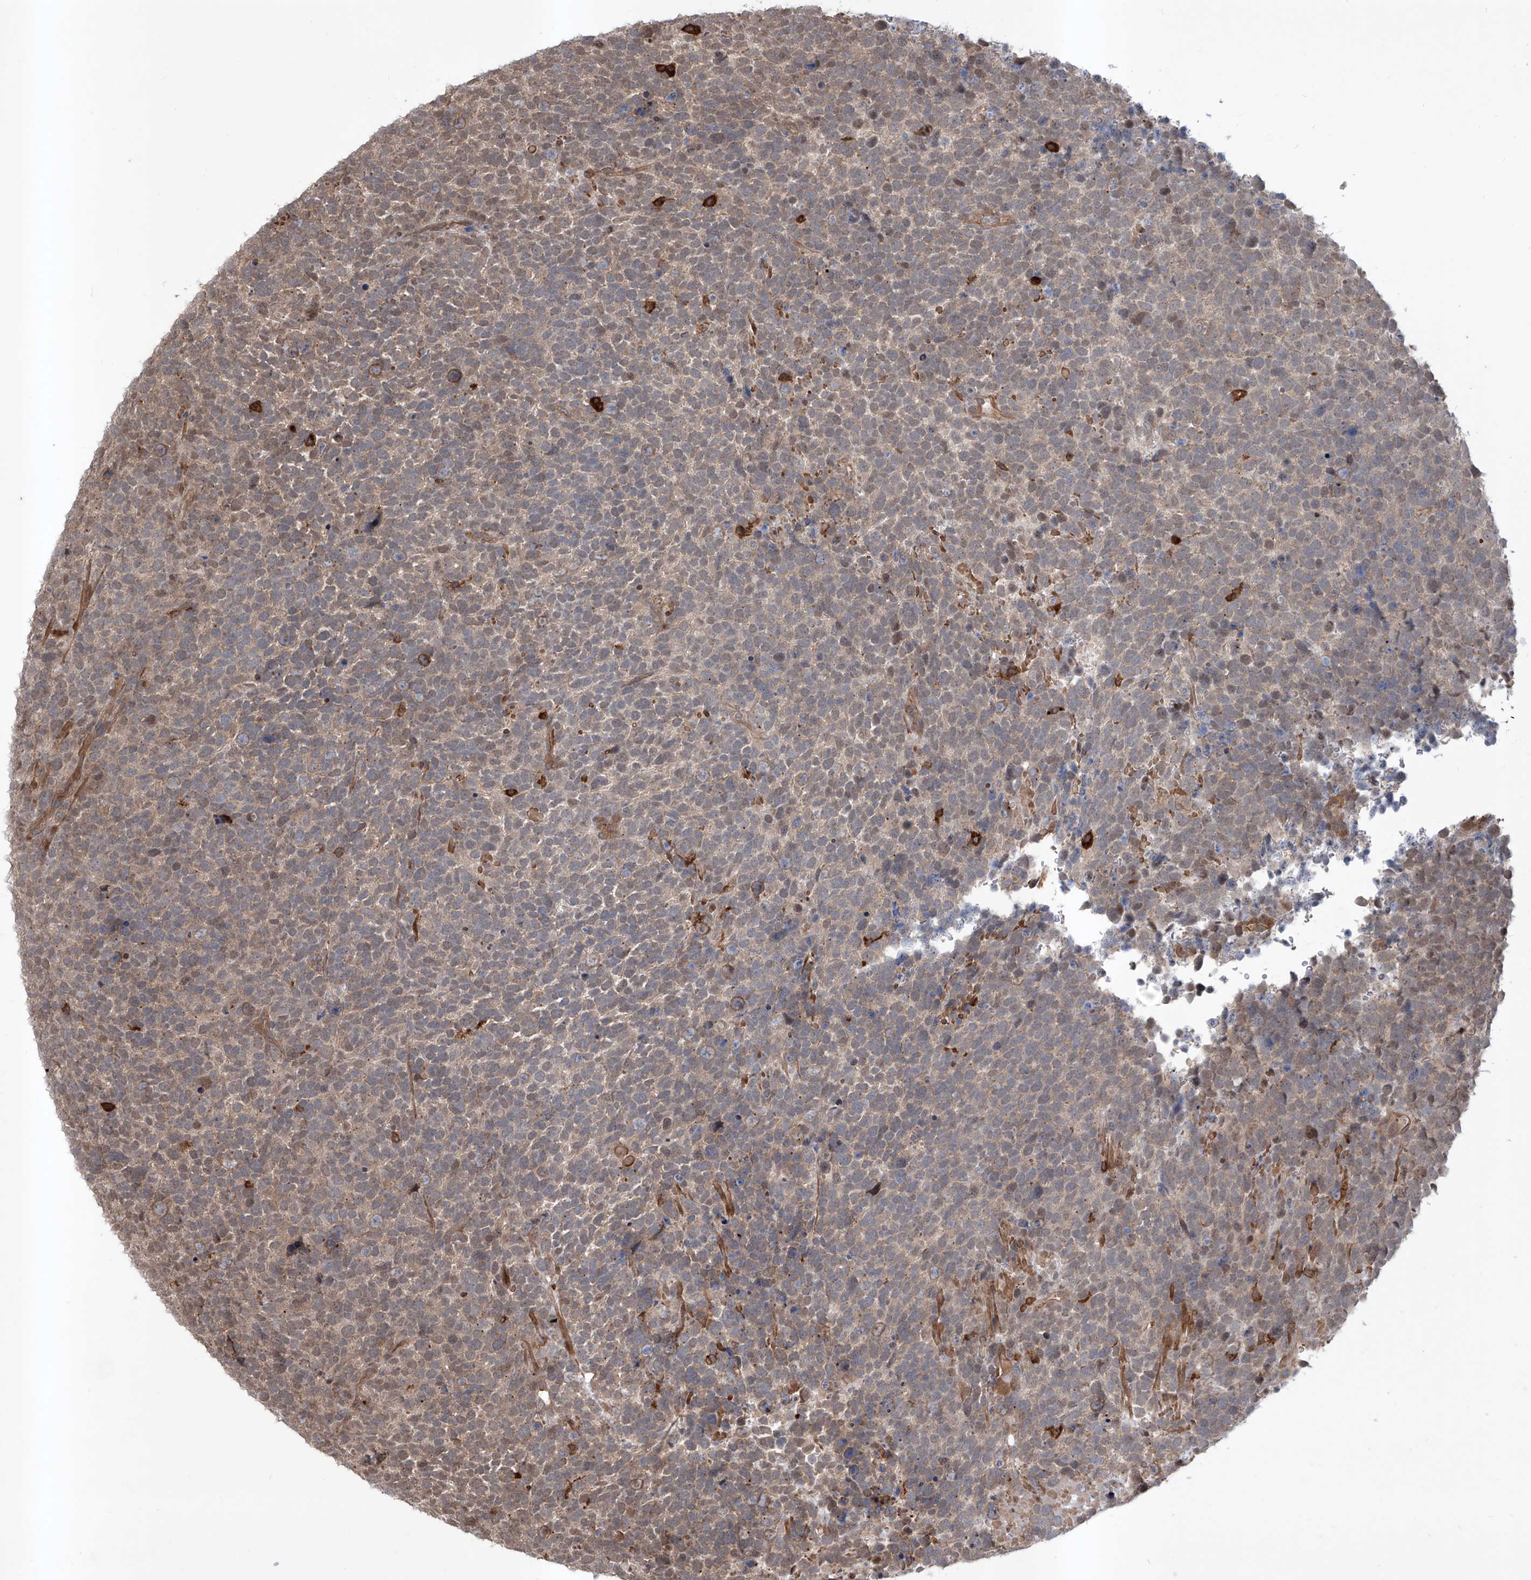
{"staining": {"intensity": "weak", "quantity": "25%-75%", "location": "cytoplasmic/membranous"}, "tissue": "urothelial cancer", "cell_type": "Tumor cells", "image_type": "cancer", "snomed": [{"axis": "morphology", "description": "Urothelial carcinoma, High grade"}, {"axis": "topography", "description": "Urinary bladder"}], "caption": "Immunohistochemistry (IHC) (DAB) staining of high-grade urothelial carcinoma reveals weak cytoplasmic/membranous protein staining in approximately 25%-75% of tumor cells.", "gene": "HOXC8", "patient": {"sex": "female", "age": 82}}